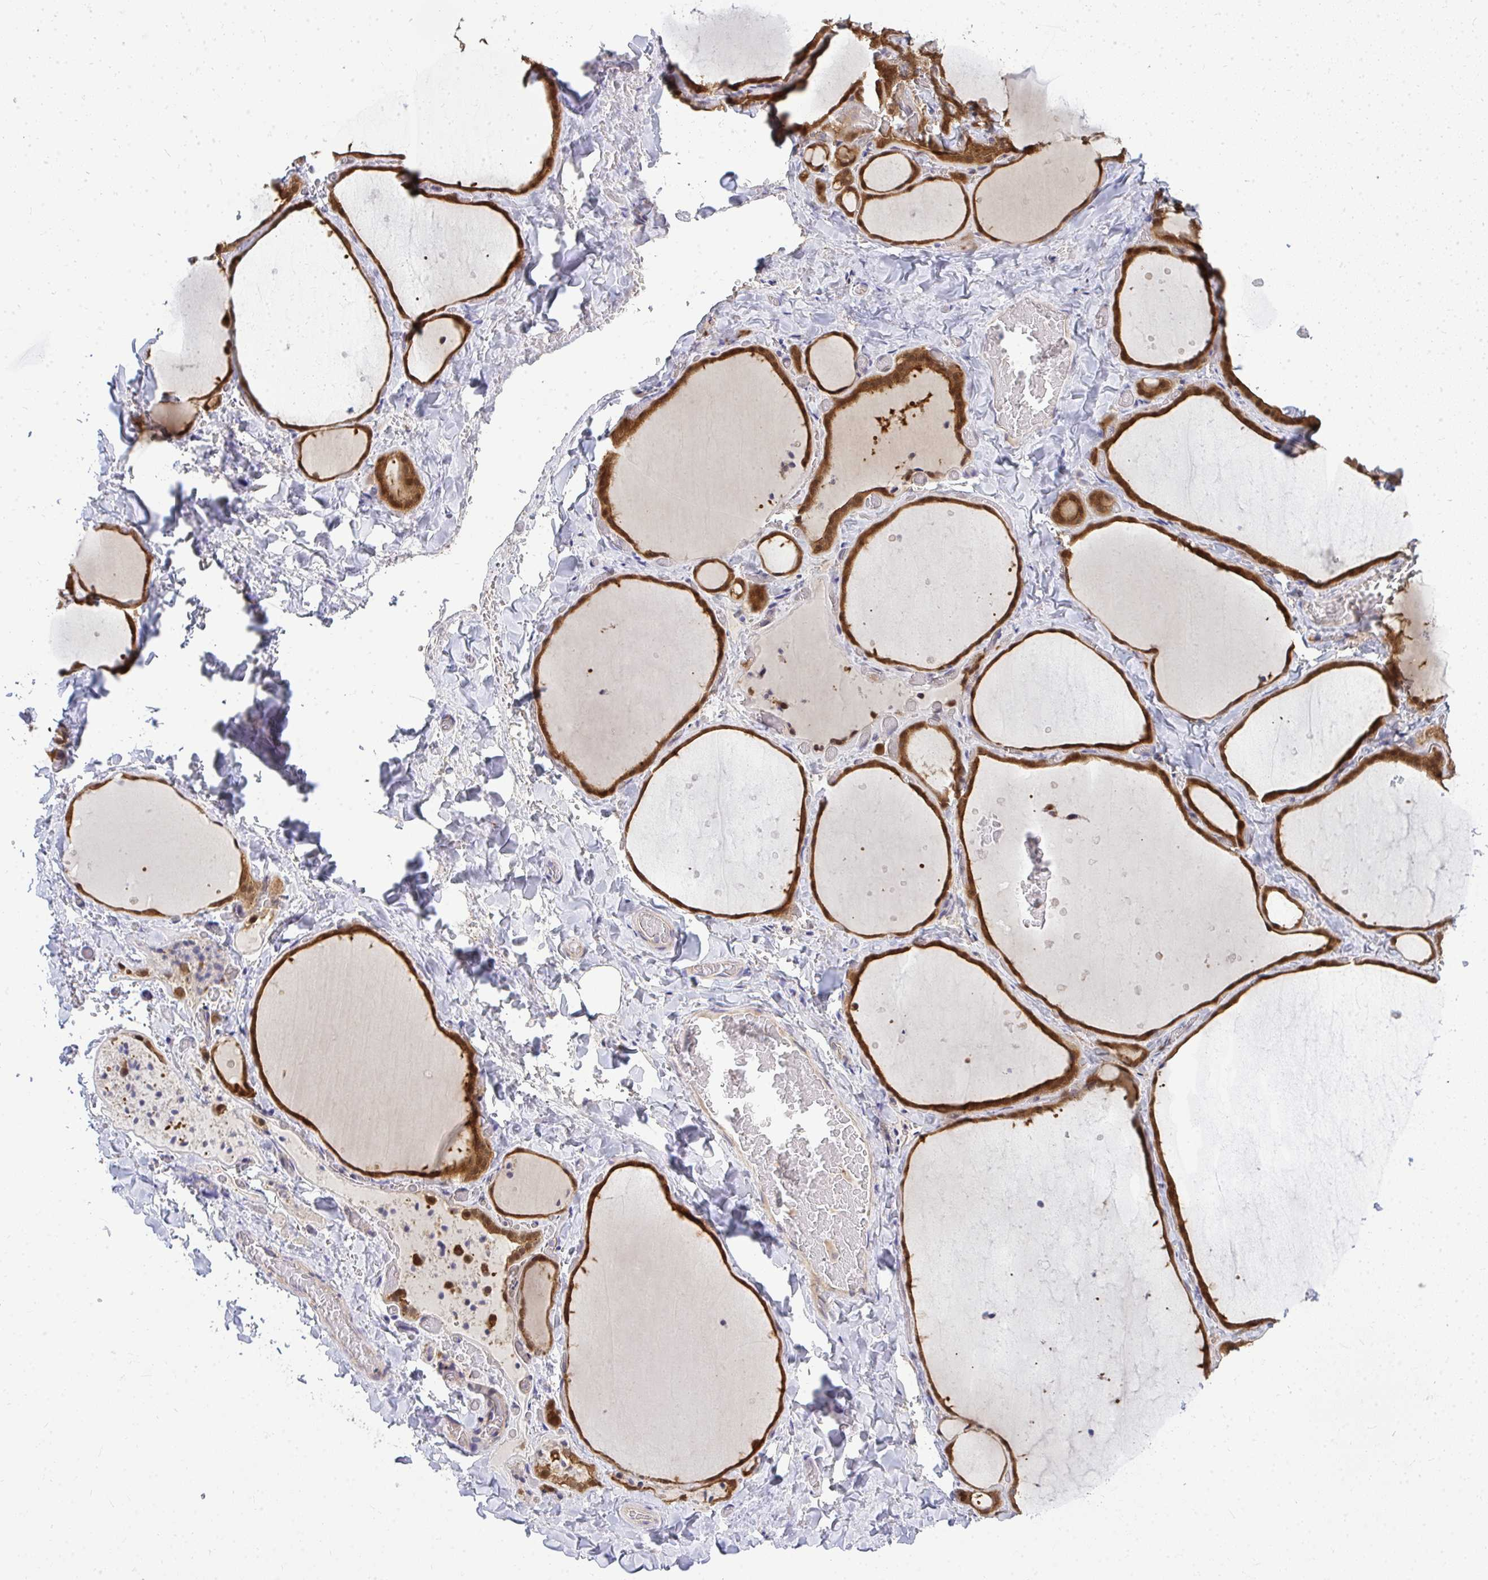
{"staining": {"intensity": "strong", "quantity": ">75%", "location": "cytoplasmic/membranous"}, "tissue": "thyroid gland", "cell_type": "Glandular cells", "image_type": "normal", "snomed": [{"axis": "morphology", "description": "Normal tissue, NOS"}, {"axis": "topography", "description": "Thyroid gland"}], "caption": "About >75% of glandular cells in benign thyroid gland display strong cytoplasmic/membranous protein positivity as visualized by brown immunohistochemical staining.", "gene": "HDHD2", "patient": {"sex": "female", "age": 36}}